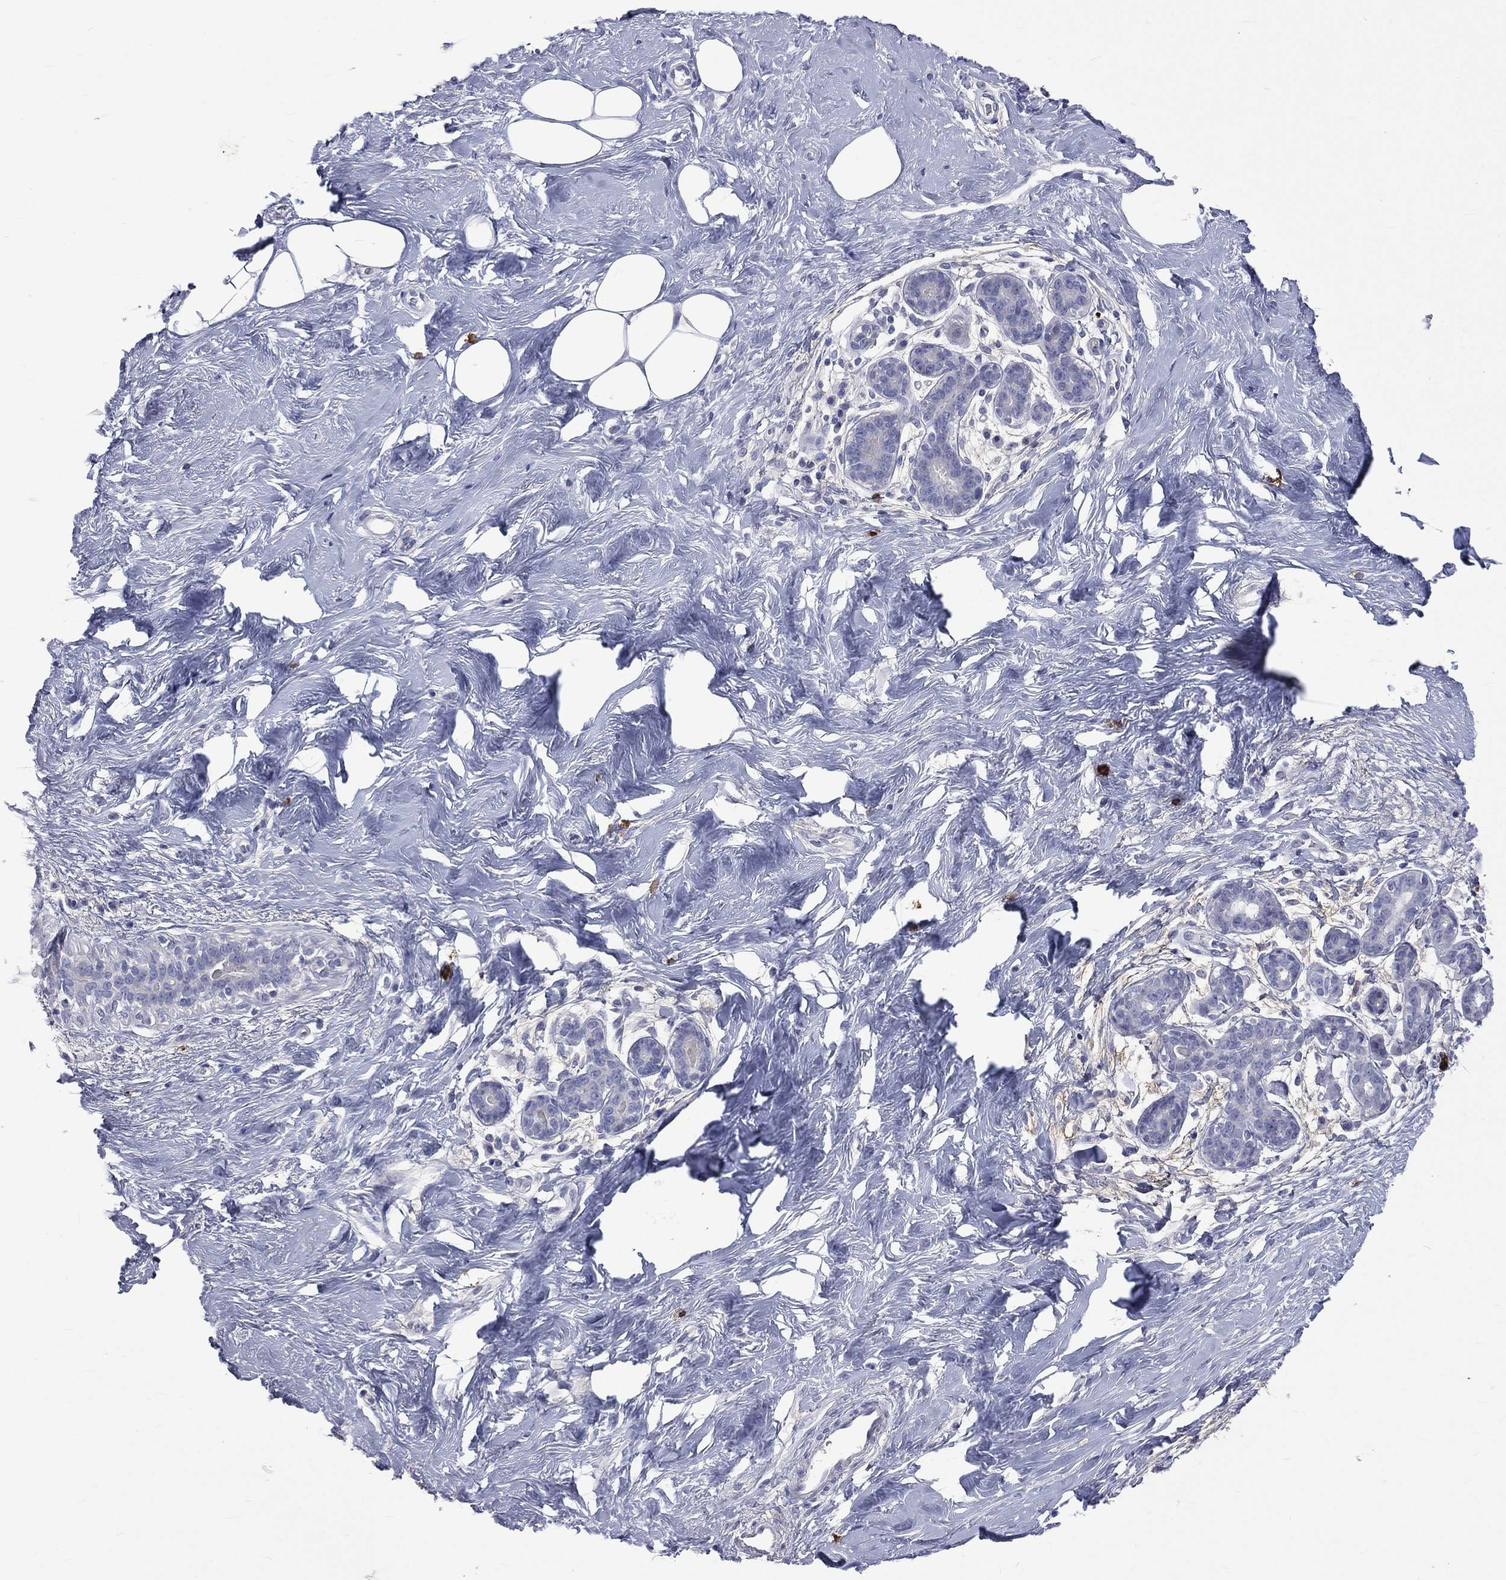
{"staining": {"intensity": "negative", "quantity": "none", "location": "none"}, "tissue": "breast", "cell_type": "Adipocytes", "image_type": "normal", "snomed": [{"axis": "morphology", "description": "Normal tissue, NOS"}, {"axis": "topography", "description": "Breast"}], "caption": "High magnification brightfield microscopy of benign breast stained with DAB (brown) and counterstained with hematoxylin (blue): adipocytes show no significant staining. Nuclei are stained in blue.", "gene": "ELANE", "patient": {"sex": "female", "age": 43}}